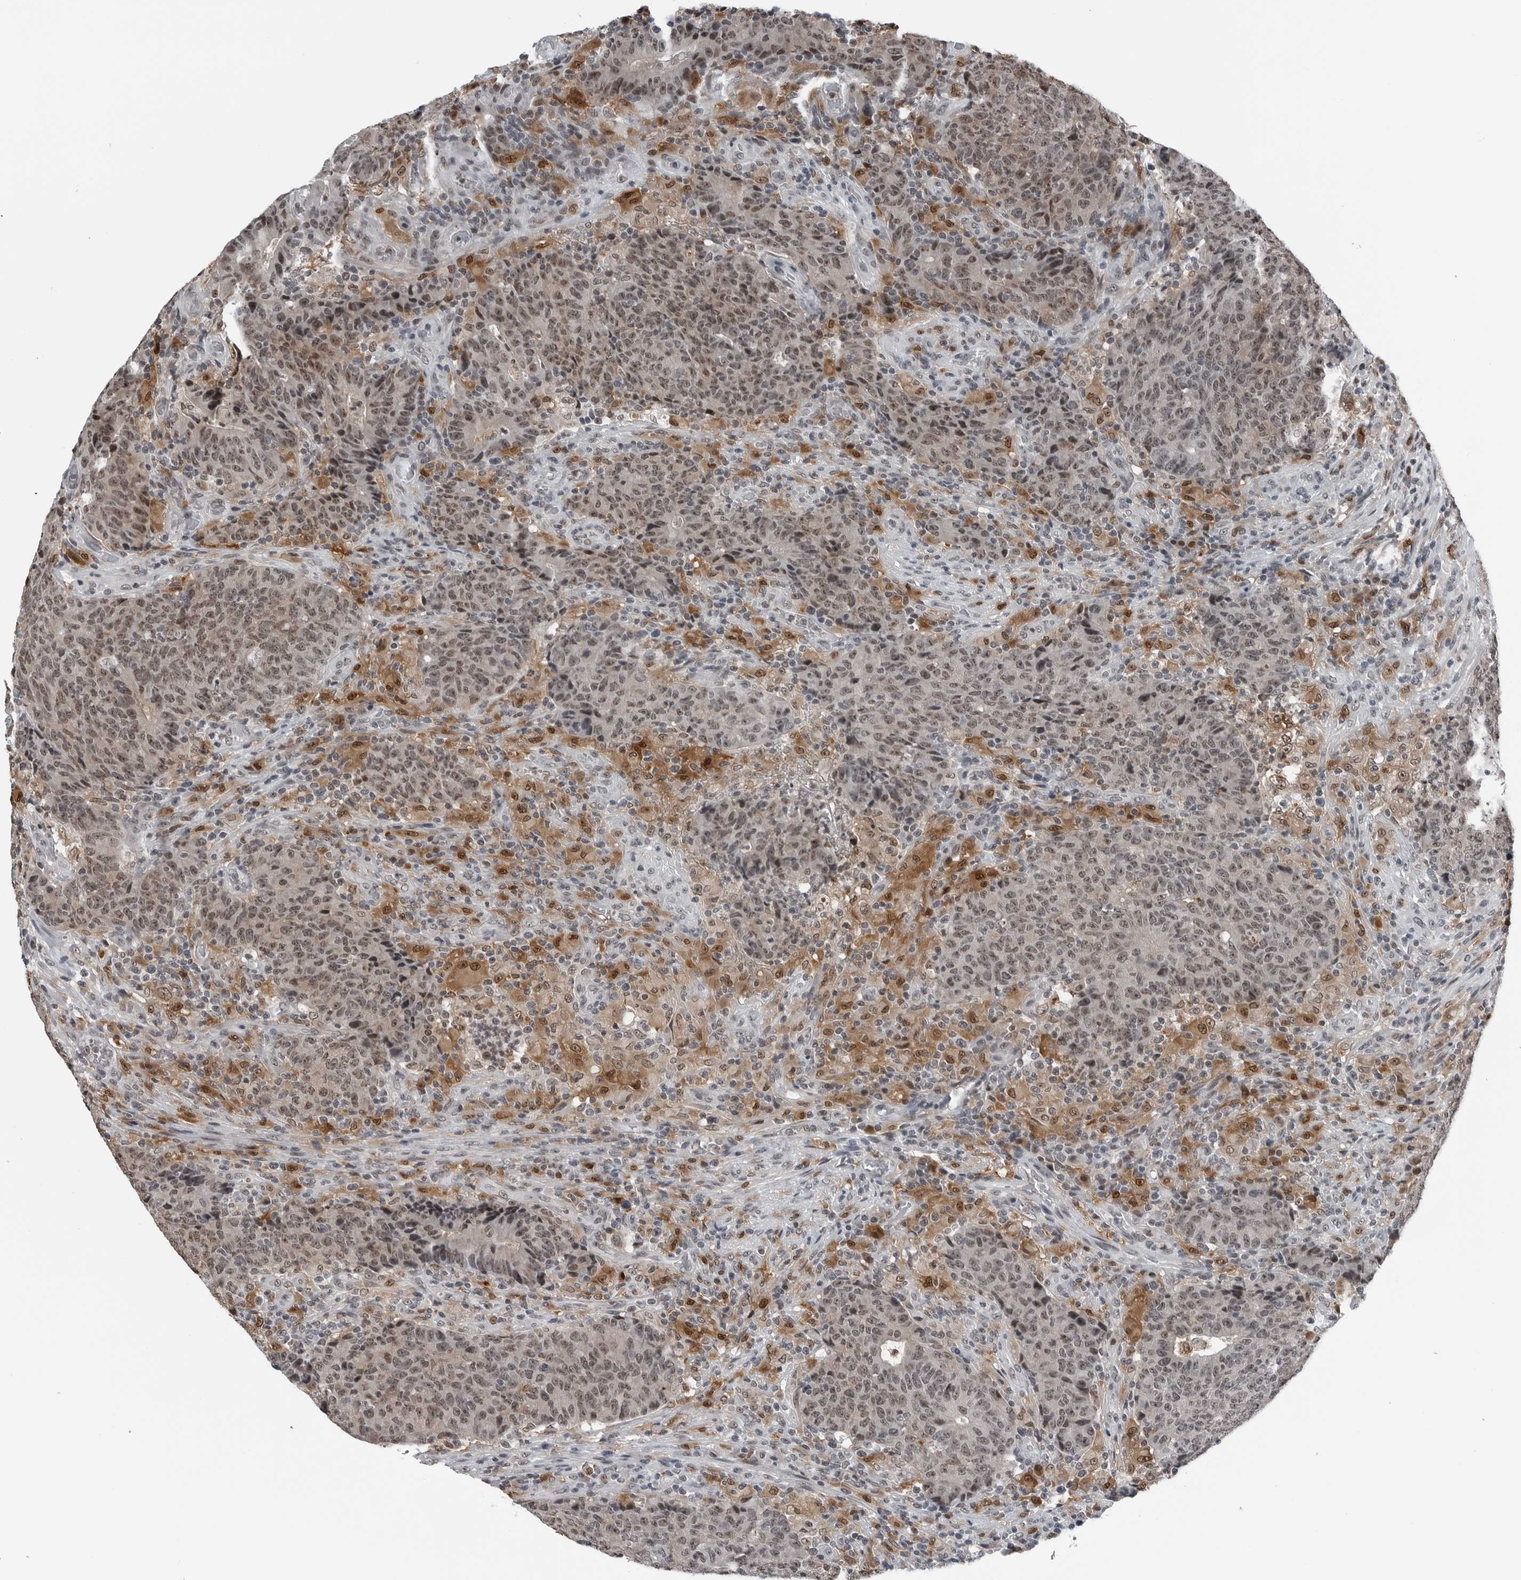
{"staining": {"intensity": "moderate", "quantity": ">75%", "location": "nuclear"}, "tissue": "colorectal cancer", "cell_type": "Tumor cells", "image_type": "cancer", "snomed": [{"axis": "morphology", "description": "Adenocarcinoma, NOS"}, {"axis": "topography", "description": "Colon"}], "caption": "Tumor cells reveal moderate nuclear positivity in approximately >75% of cells in adenocarcinoma (colorectal).", "gene": "AKR1A1", "patient": {"sex": "female", "age": 75}}